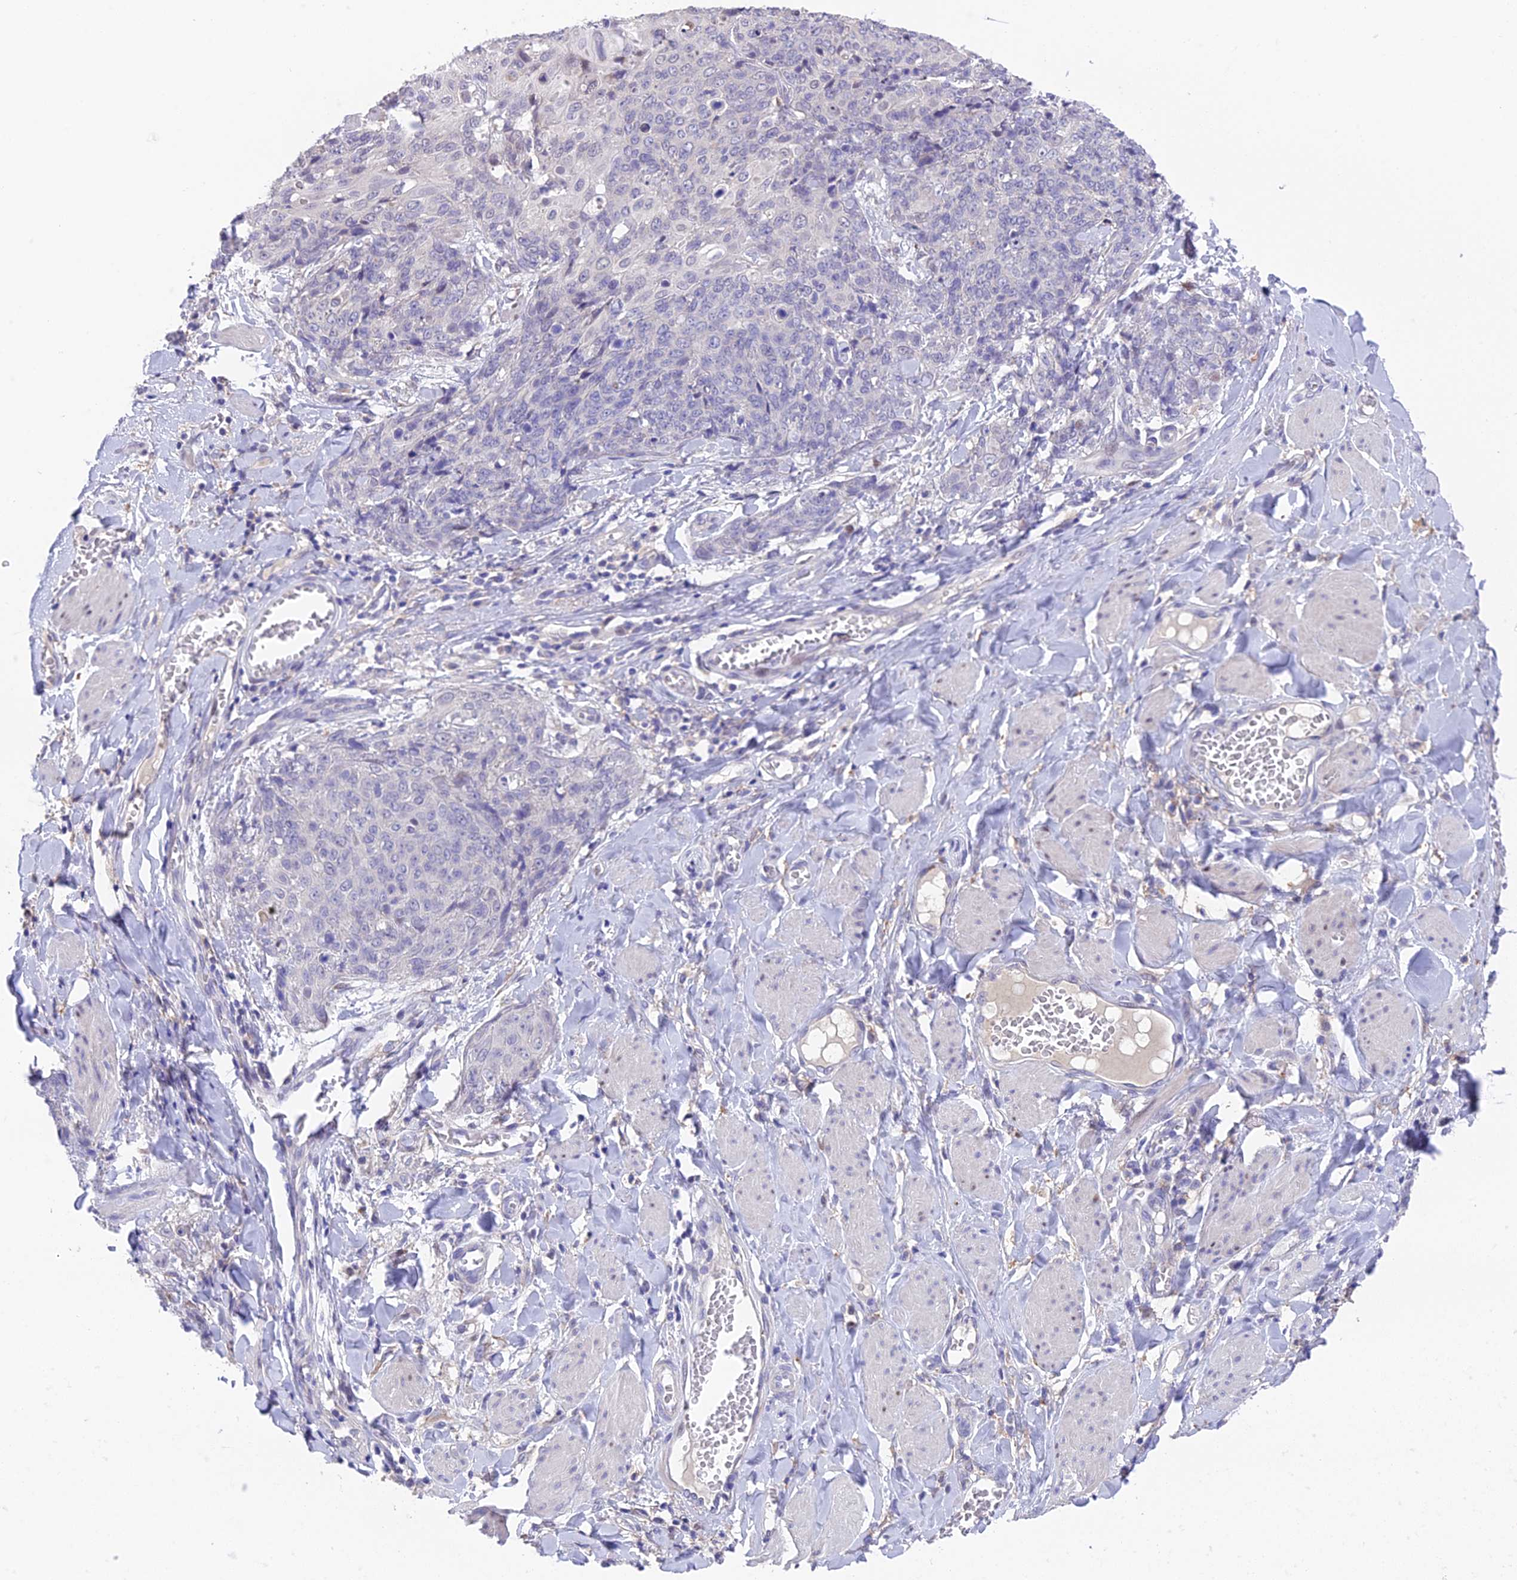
{"staining": {"intensity": "negative", "quantity": "none", "location": "none"}, "tissue": "skin cancer", "cell_type": "Tumor cells", "image_type": "cancer", "snomed": [{"axis": "morphology", "description": "Squamous cell carcinoma, NOS"}, {"axis": "topography", "description": "Skin"}, {"axis": "topography", "description": "Vulva"}], "caption": "Micrograph shows no significant protein expression in tumor cells of skin cancer.", "gene": "PUS10", "patient": {"sex": "female", "age": 85}}